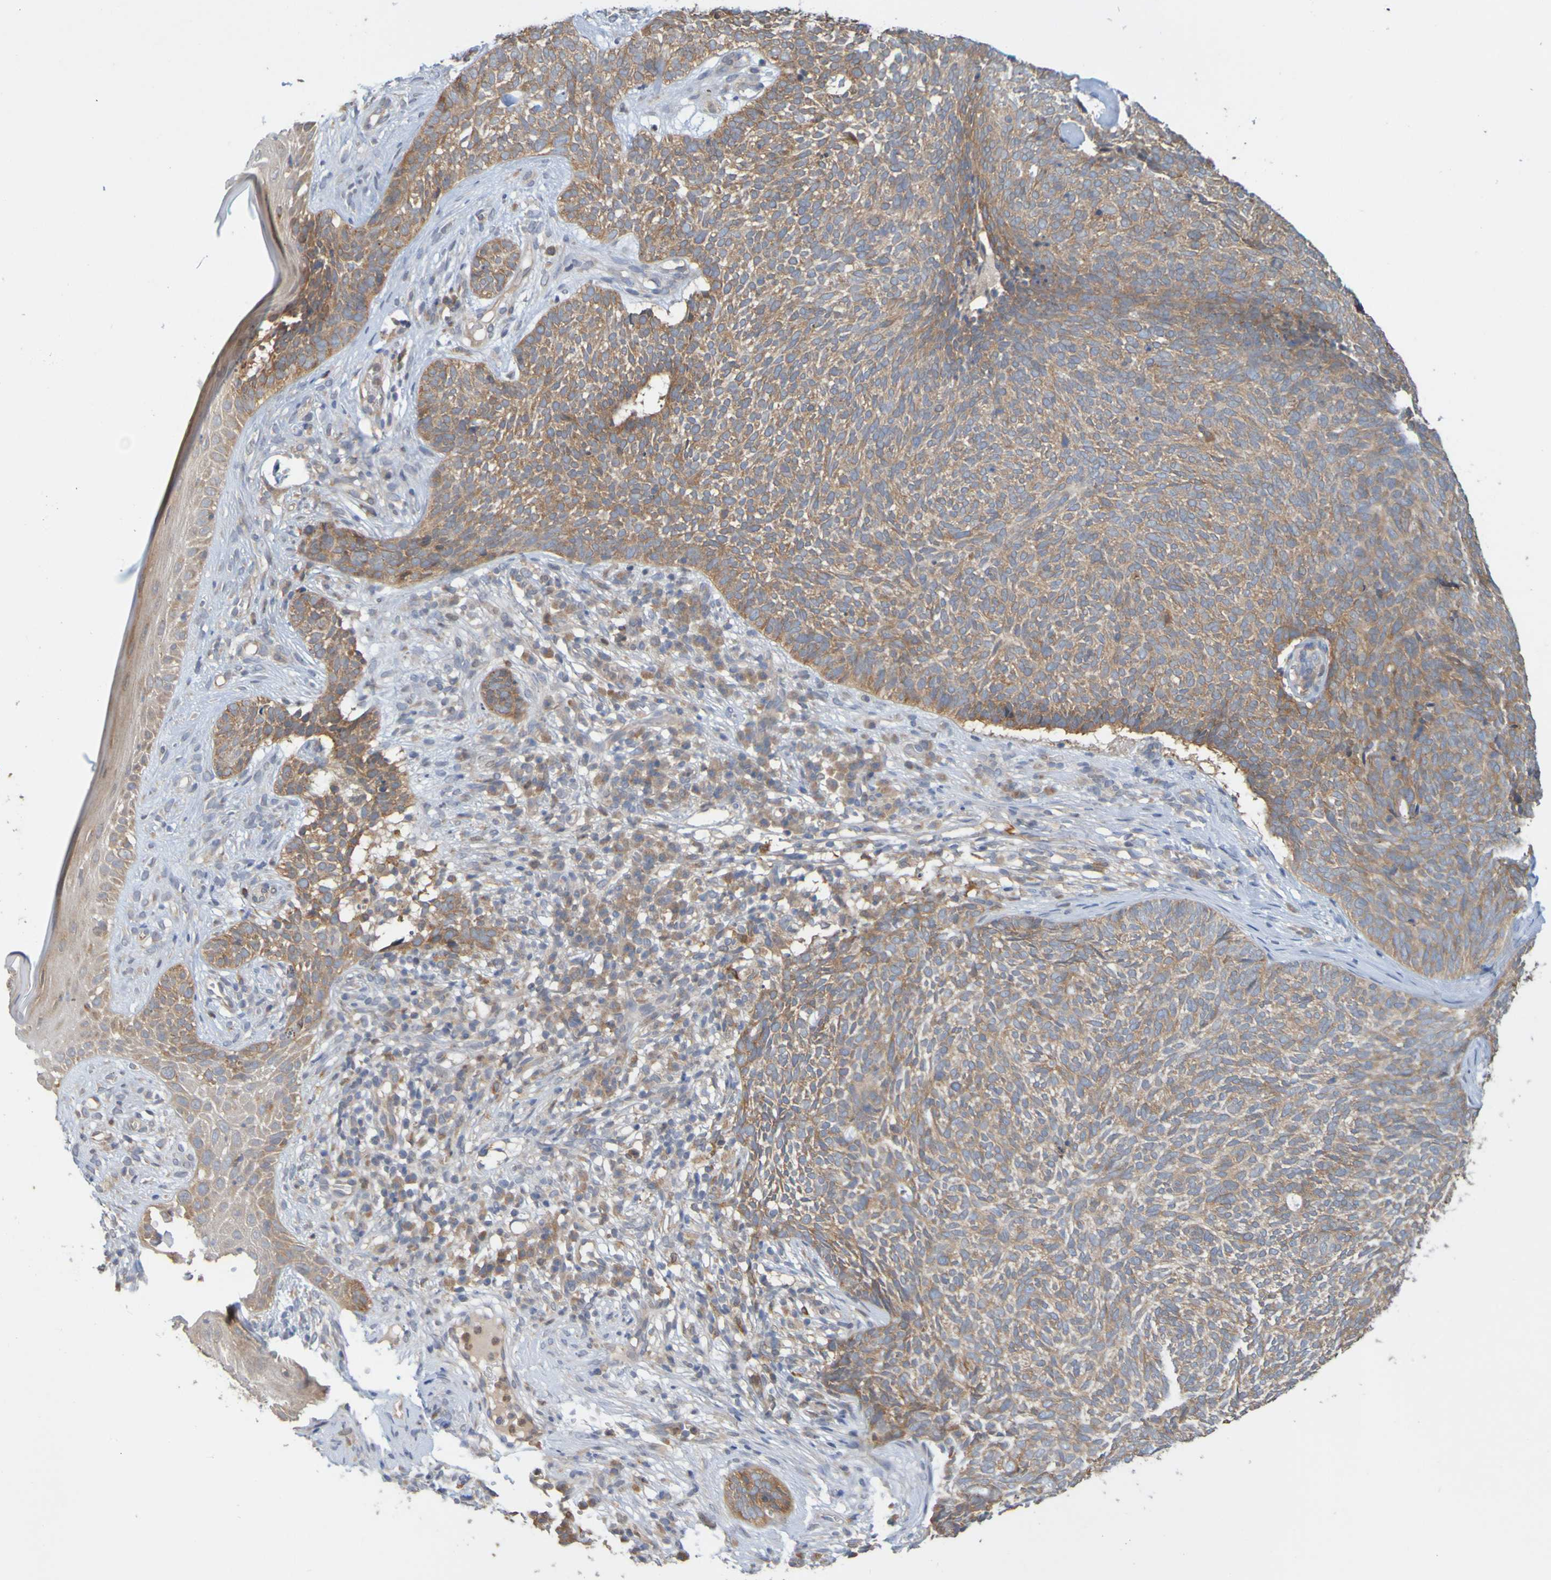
{"staining": {"intensity": "moderate", "quantity": ">75%", "location": "cytoplasmic/membranous"}, "tissue": "skin cancer", "cell_type": "Tumor cells", "image_type": "cancer", "snomed": [{"axis": "morphology", "description": "Basal cell carcinoma"}, {"axis": "topography", "description": "Skin"}], "caption": "Immunohistochemical staining of human skin cancer (basal cell carcinoma) reveals moderate cytoplasmic/membranous protein positivity in approximately >75% of tumor cells.", "gene": "NAV2", "patient": {"sex": "female", "age": 84}}